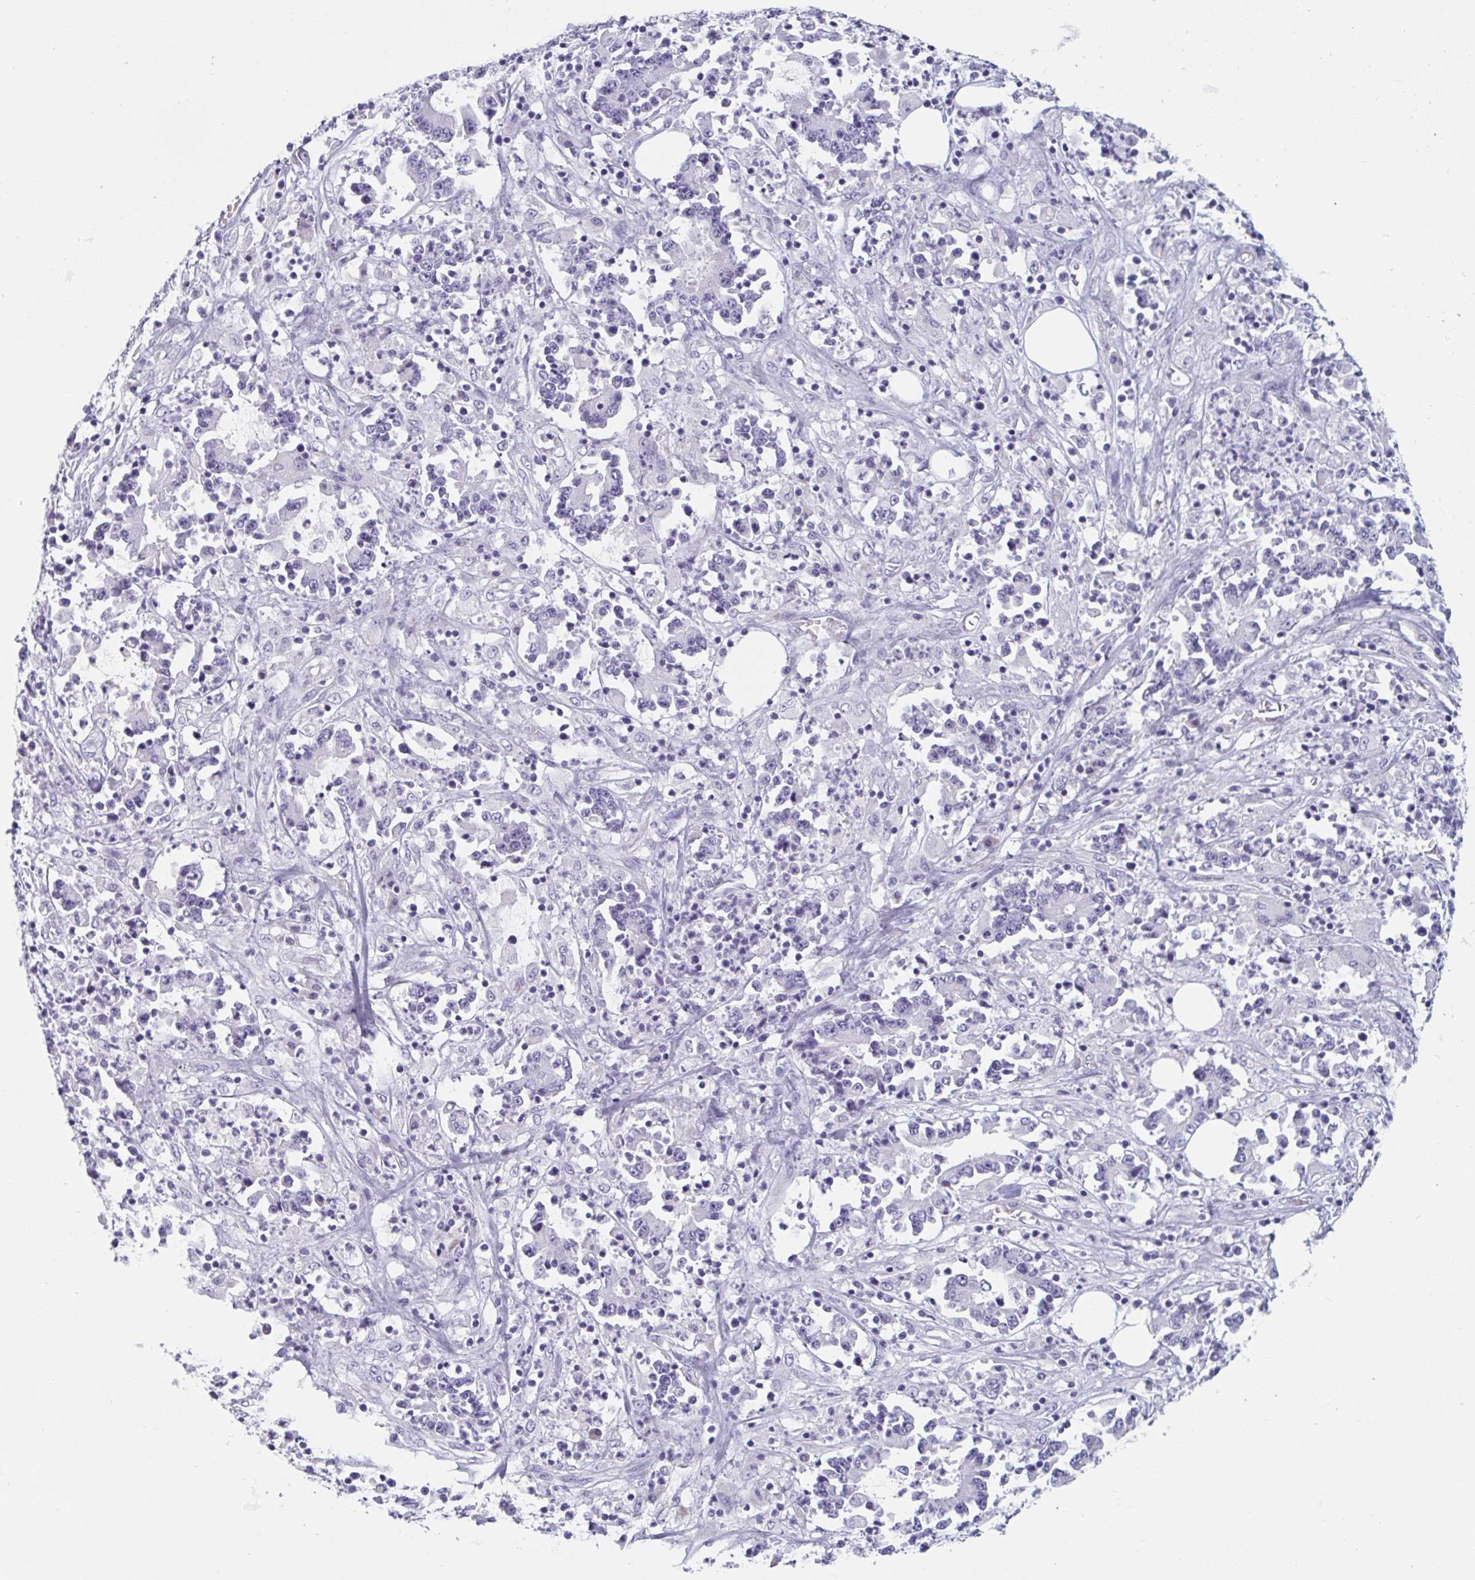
{"staining": {"intensity": "negative", "quantity": "none", "location": "none"}, "tissue": "stomach cancer", "cell_type": "Tumor cells", "image_type": "cancer", "snomed": [{"axis": "morphology", "description": "Adenocarcinoma, NOS"}, {"axis": "topography", "description": "Stomach, upper"}], "caption": "Protein analysis of stomach cancer (adenocarcinoma) reveals no significant expression in tumor cells.", "gene": "HSD11B2", "patient": {"sex": "male", "age": 68}}